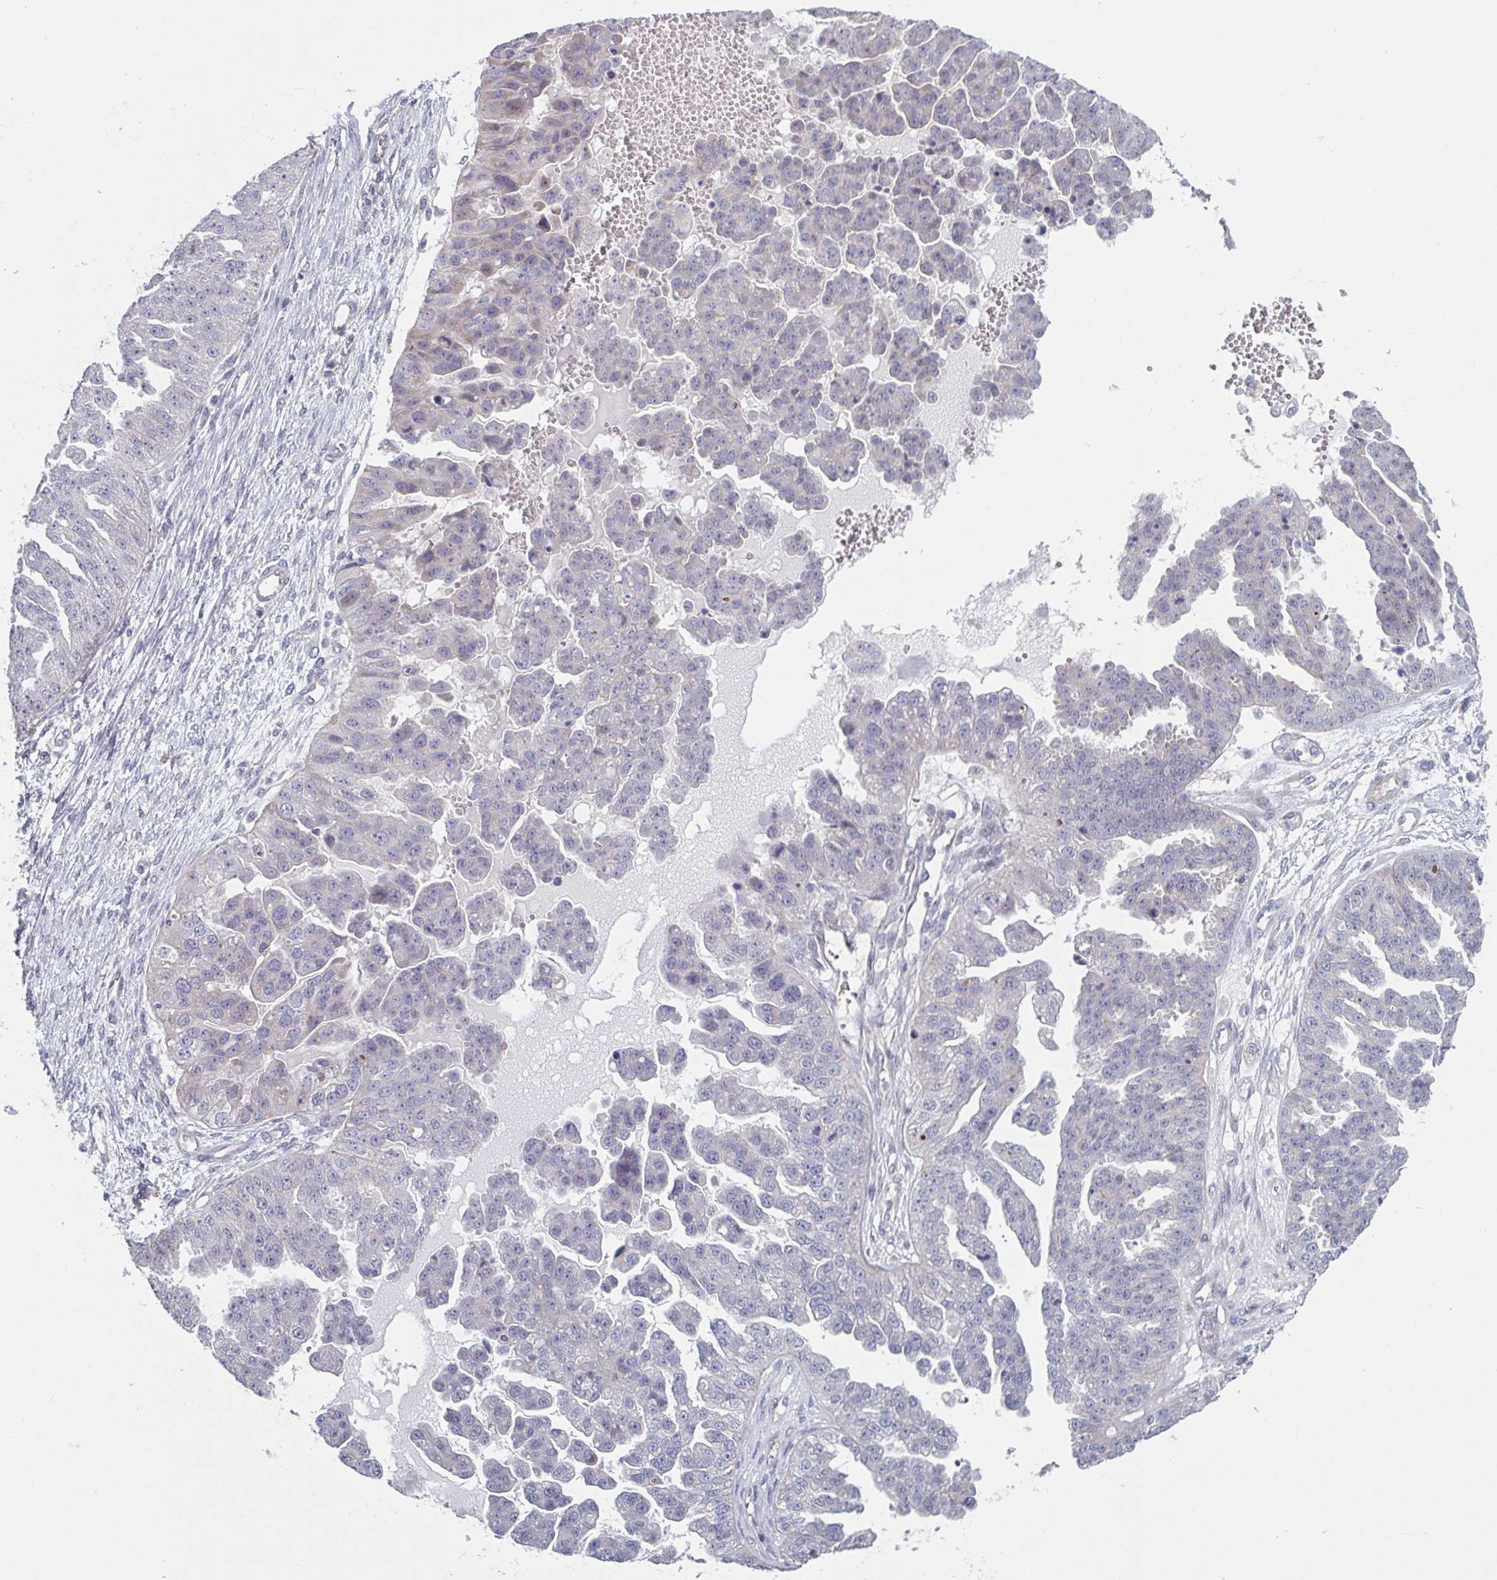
{"staining": {"intensity": "negative", "quantity": "none", "location": "none"}, "tissue": "ovarian cancer", "cell_type": "Tumor cells", "image_type": "cancer", "snomed": [{"axis": "morphology", "description": "Cystadenocarcinoma, serous, NOS"}, {"axis": "topography", "description": "Ovary"}], "caption": "A micrograph of serous cystadenocarcinoma (ovarian) stained for a protein exhibits no brown staining in tumor cells.", "gene": "TNFSF10", "patient": {"sex": "female", "age": 58}}